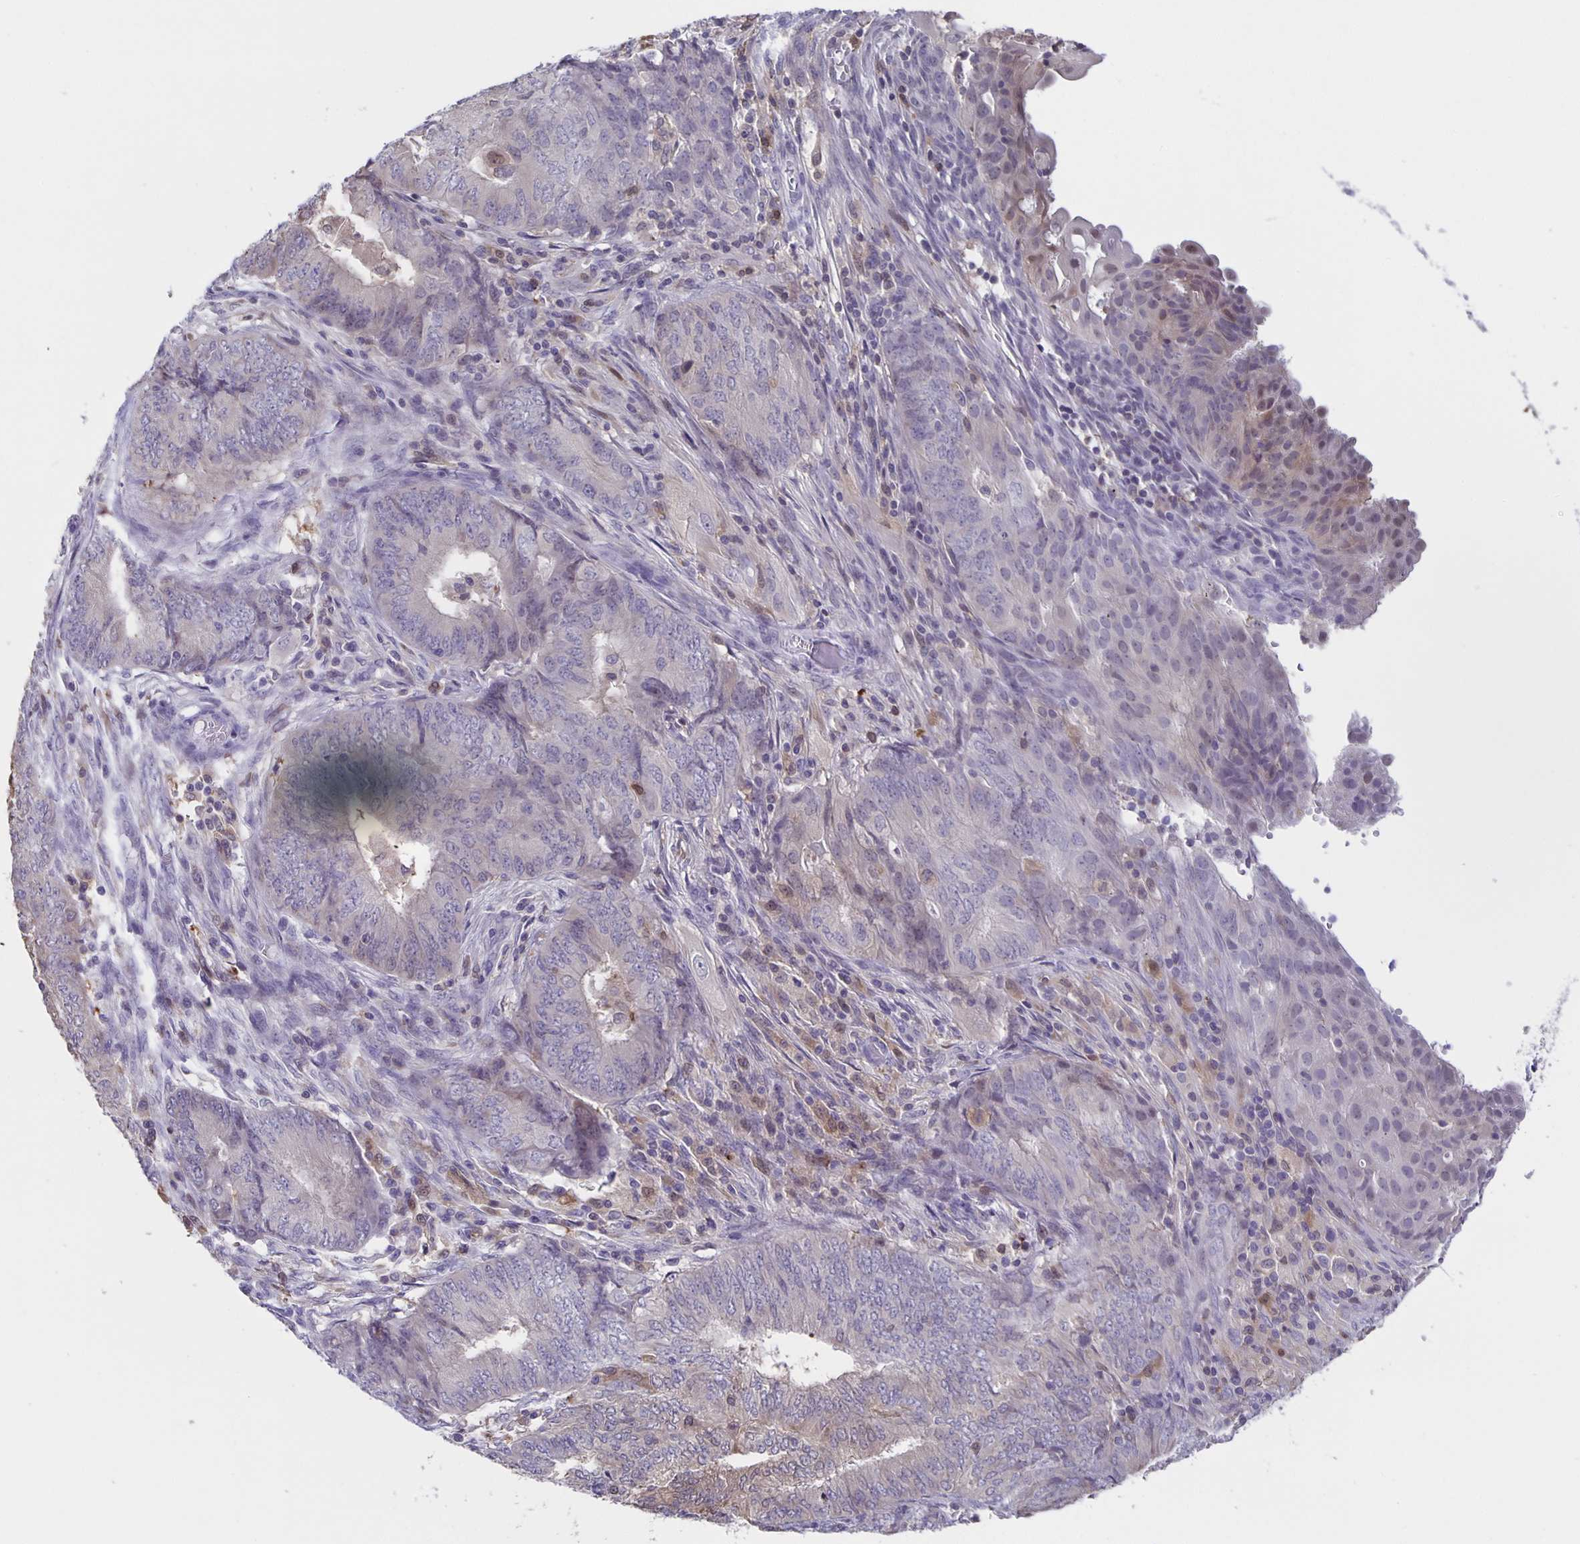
{"staining": {"intensity": "weak", "quantity": "<25%", "location": "nuclear"}, "tissue": "endometrial cancer", "cell_type": "Tumor cells", "image_type": "cancer", "snomed": [{"axis": "morphology", "description": "Adenocarcinoma, NOS"}, {"axis": "topography", "description": "Endometrium"}], "caption": "Tumor cells show no significant positivity in endometrial cancer (adenocarcinoma).", "gene": "MARCHF6", "patient": {"sex": "female", "age": 62}}